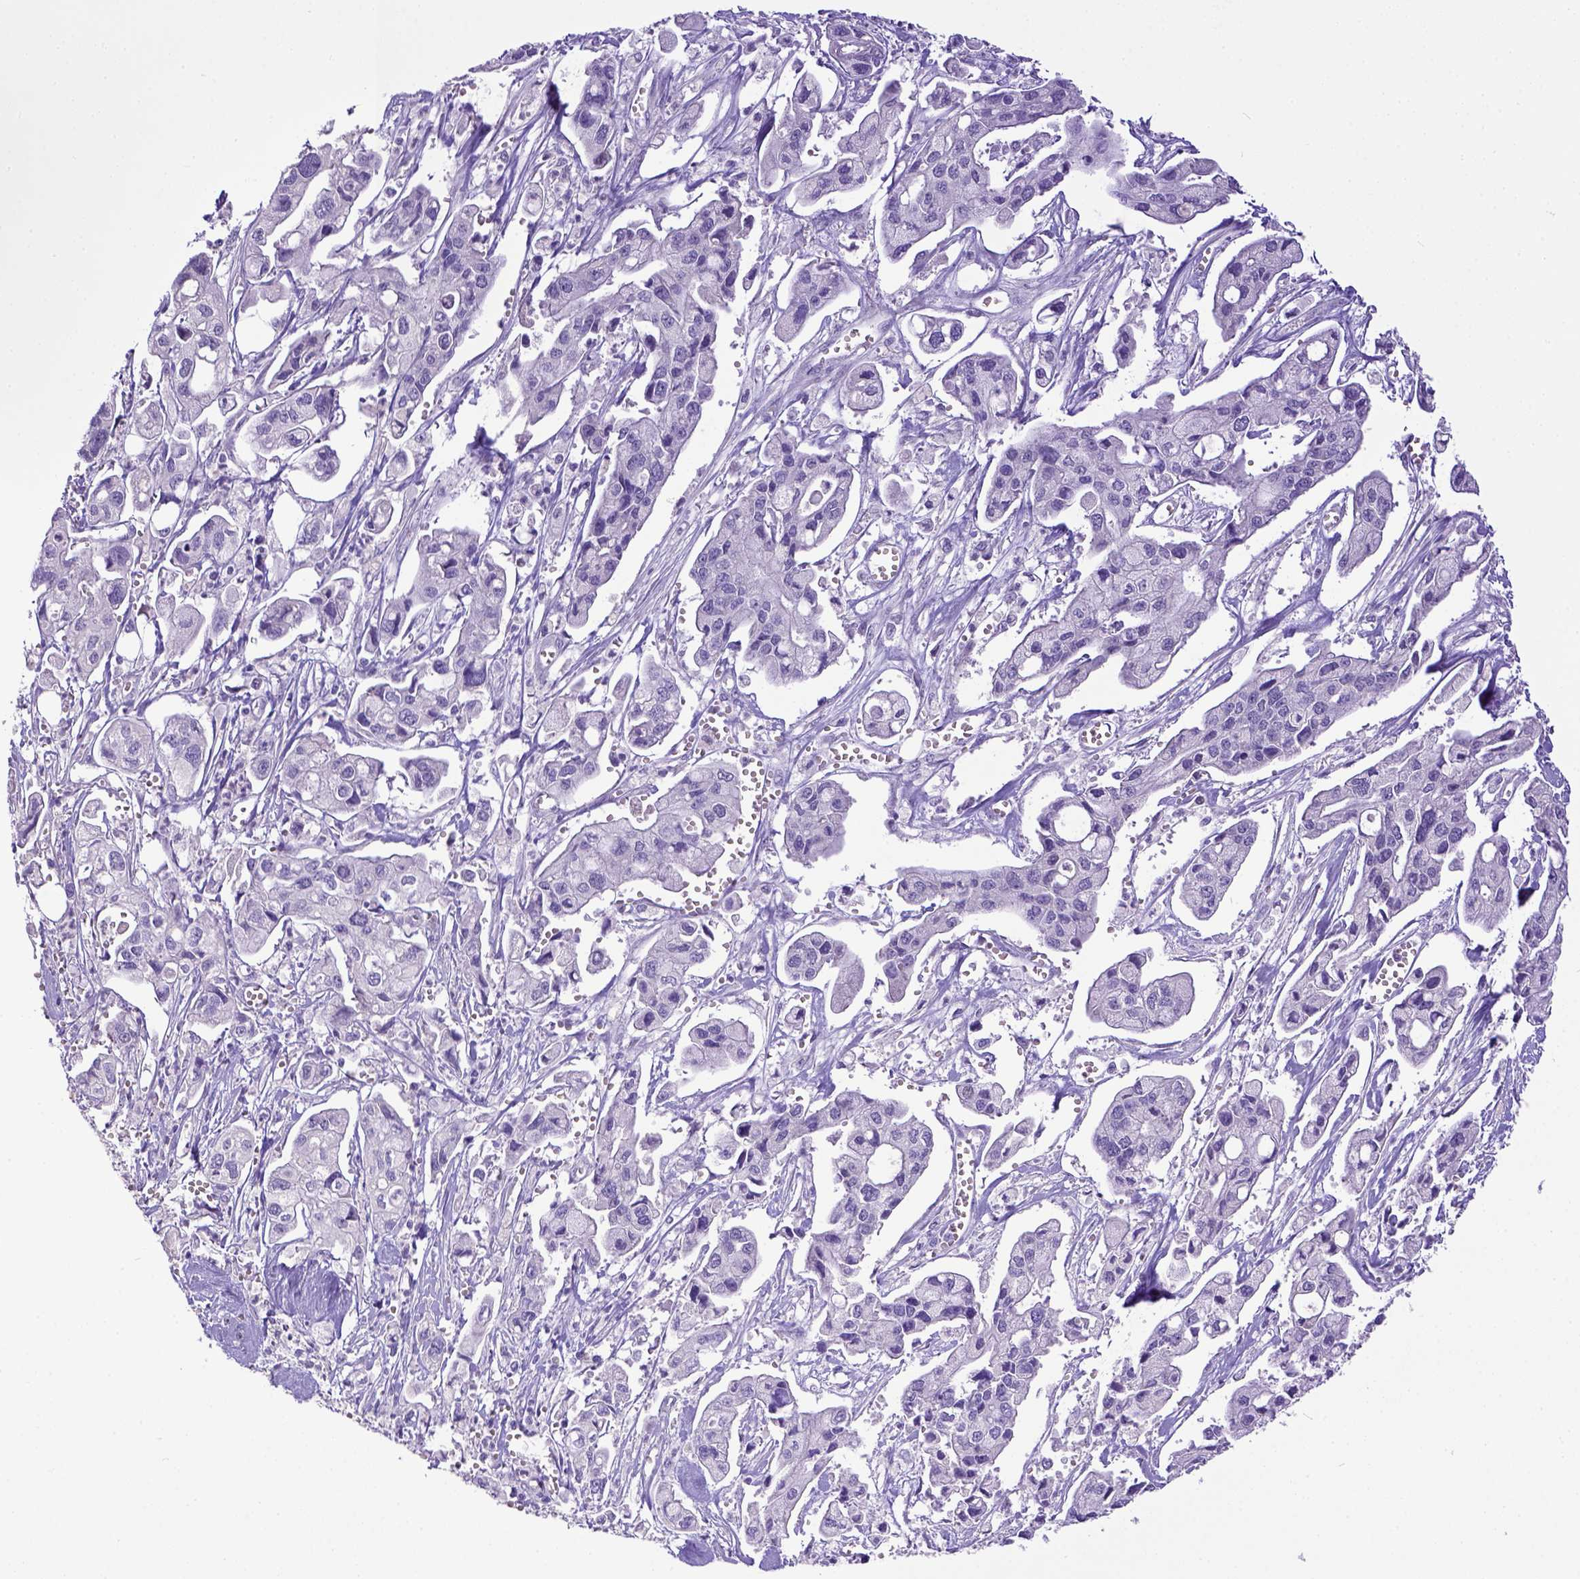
{"staining": {"intensity": "negative", "quantity": "none", "location": "none"}, "tissue": "pancreatic cancer", "cell_type": "Tumor cells", "image_type": "cancer", "snomed": [{"axis": "morphology", "description": "Adenocarcinoma, NOS"}, {"axis": "topography", "description": "Pancreas"}], "caption": "DAB (3,3'-diaminobenzidine) immunohistochemical staining of pancreatic cancer demonstrates no significant staining in tumor cells.", "gene": "KIT", "patient": {"sex": "male", "age": 70}}